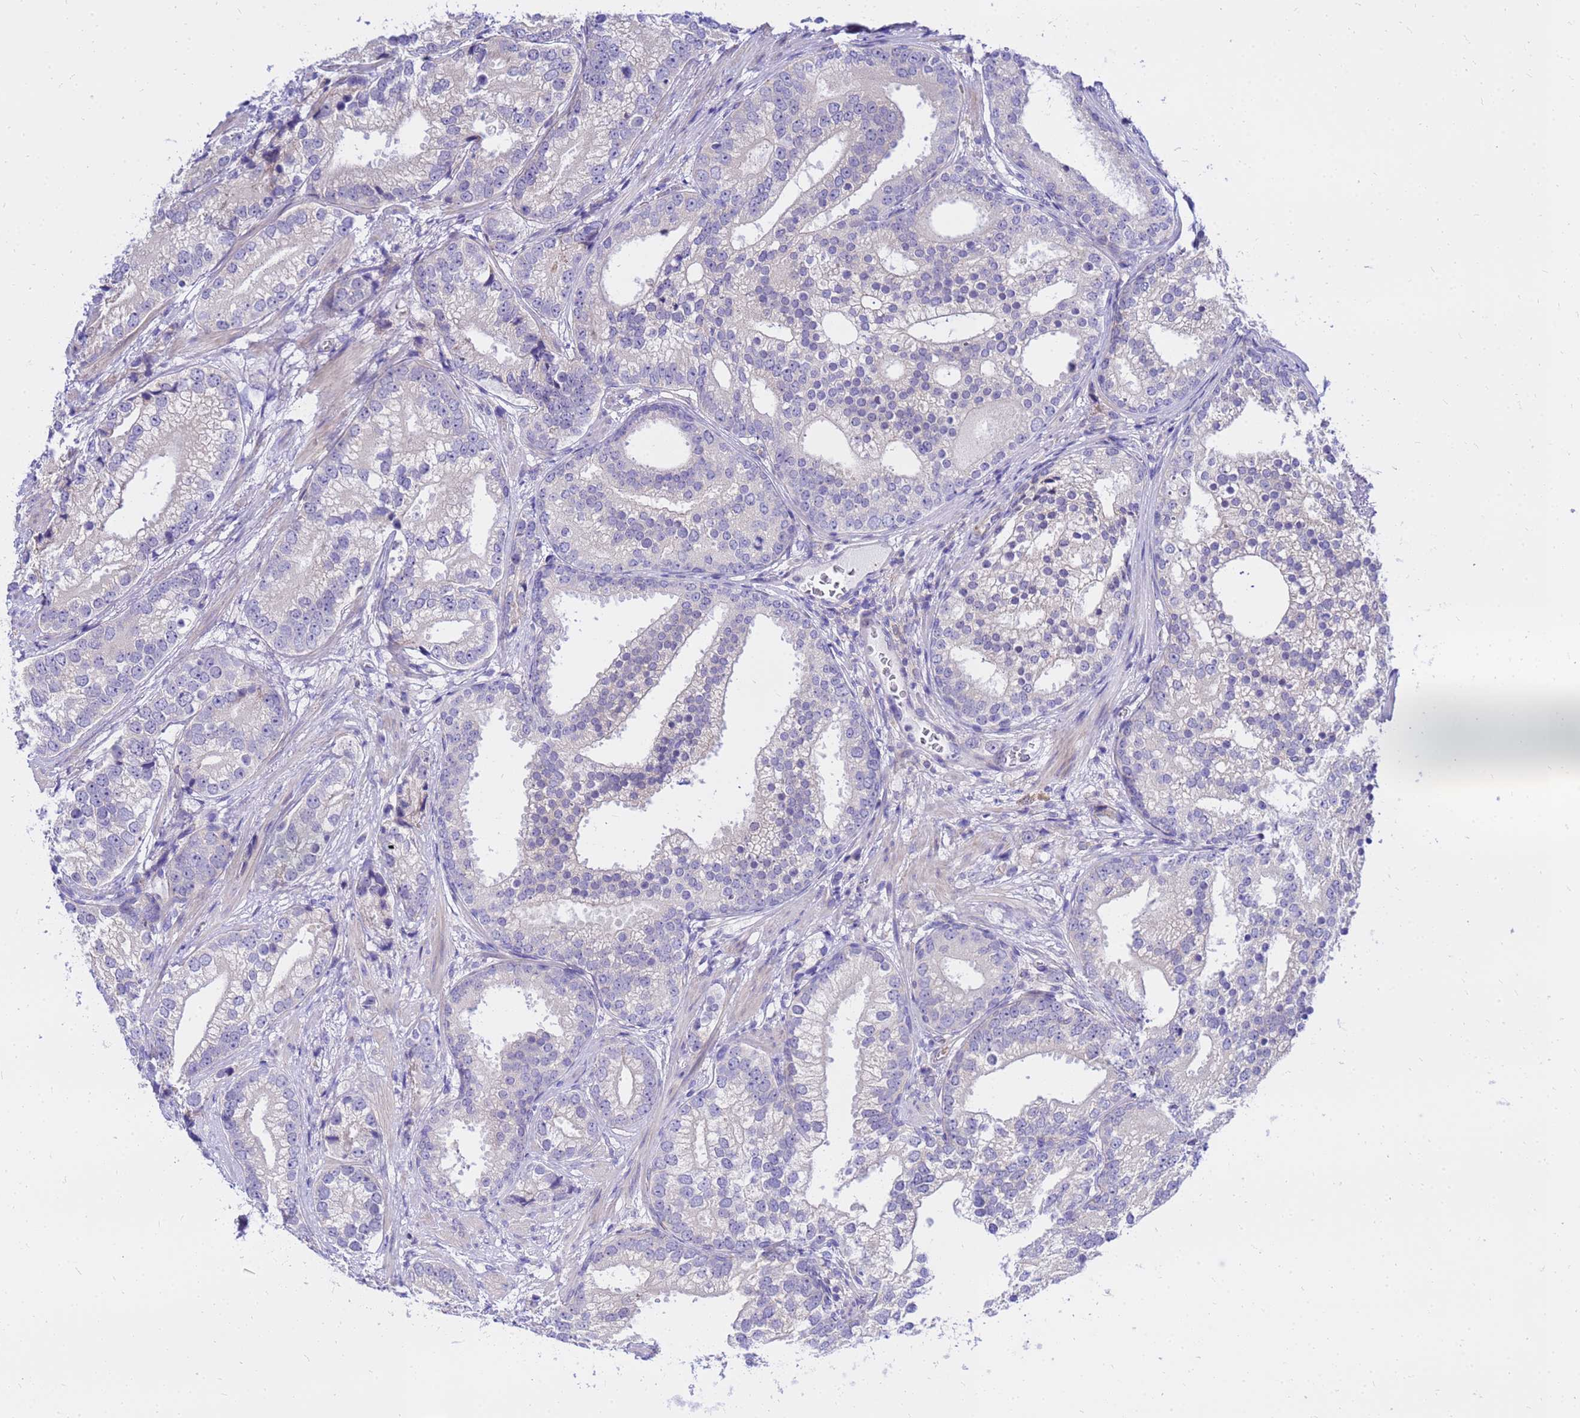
{"staining": {"intensity": "negative", "quantity": "none", "location": "none"}, "tissue": "prostate cancer", "cell_type": "Tumor cells", "image_type": "cancer", "snomed": [{"axis": "morphology", "description": "Adenocarcinoma, High grade"}, {"axis": "topography", "description": "Prostate"}], "caption": "Protein analysis of prostate adenocarcinoma (high-grade) demonstrates no significant staining in tumor cells.", "gene": "HERC5", "patient": {"sex": "male", "age": 75}}